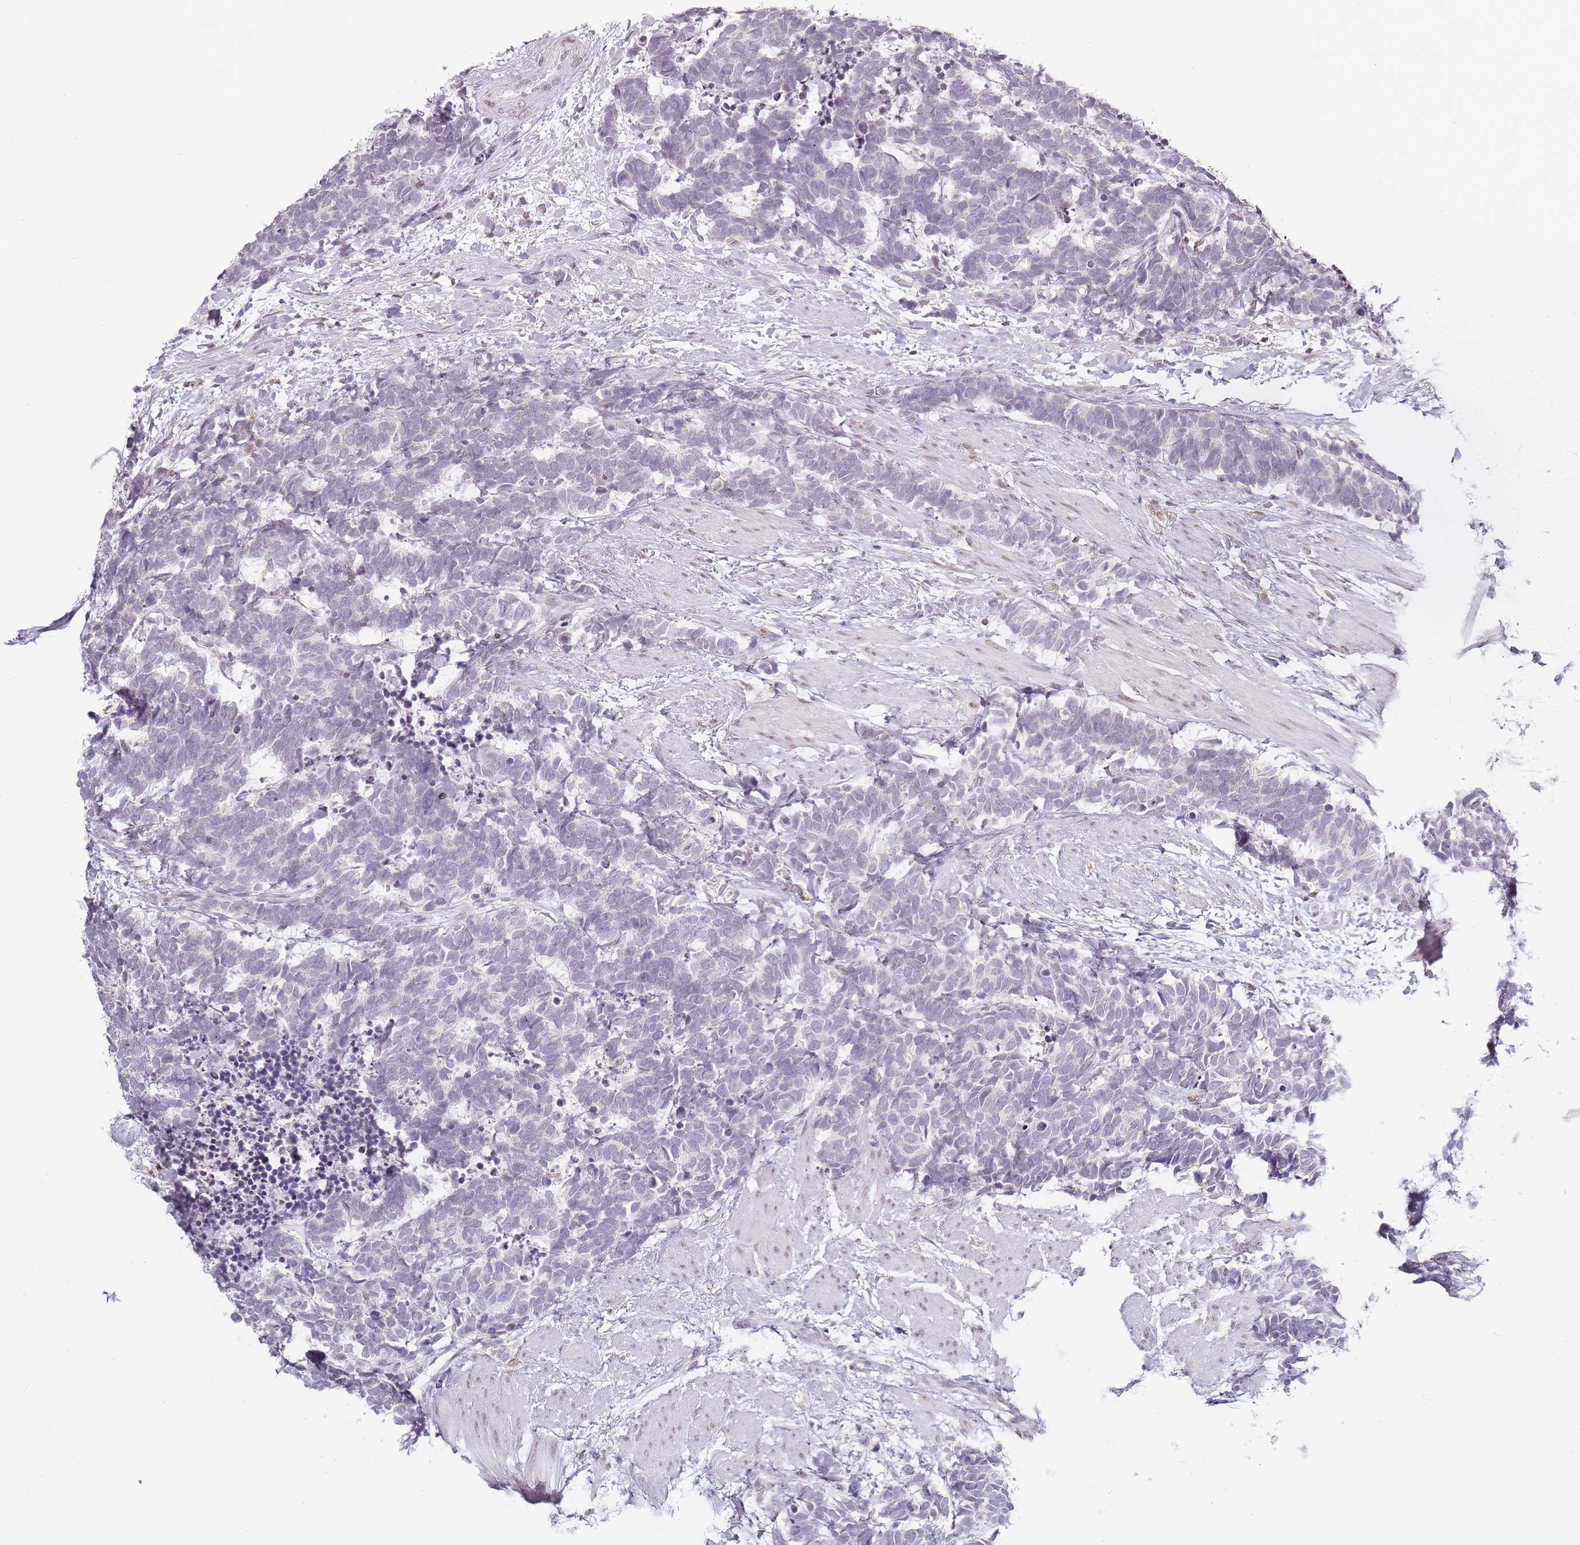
{"staining": {"intensity": "negative", "quantity": "none", "location": "none"}, "tissue": "carcinoid", "cell_type": "Tumor cells", "image_type": "cancer", "snomed": [{"axis": "morphology", "description": "Carcinoma, NOS"}, {"axis": "morphology", "description": "Carcinoid, malignant, NOS"}, {"axis": "topography", "description": "Prostate"}], "caption": "DAB immunohistochemical staining of human malignant carcinoid exhibits no significant staining in tumor cells.", "gene": "JAKMIP1", "patient": {"sex": "male", "age": 57}}